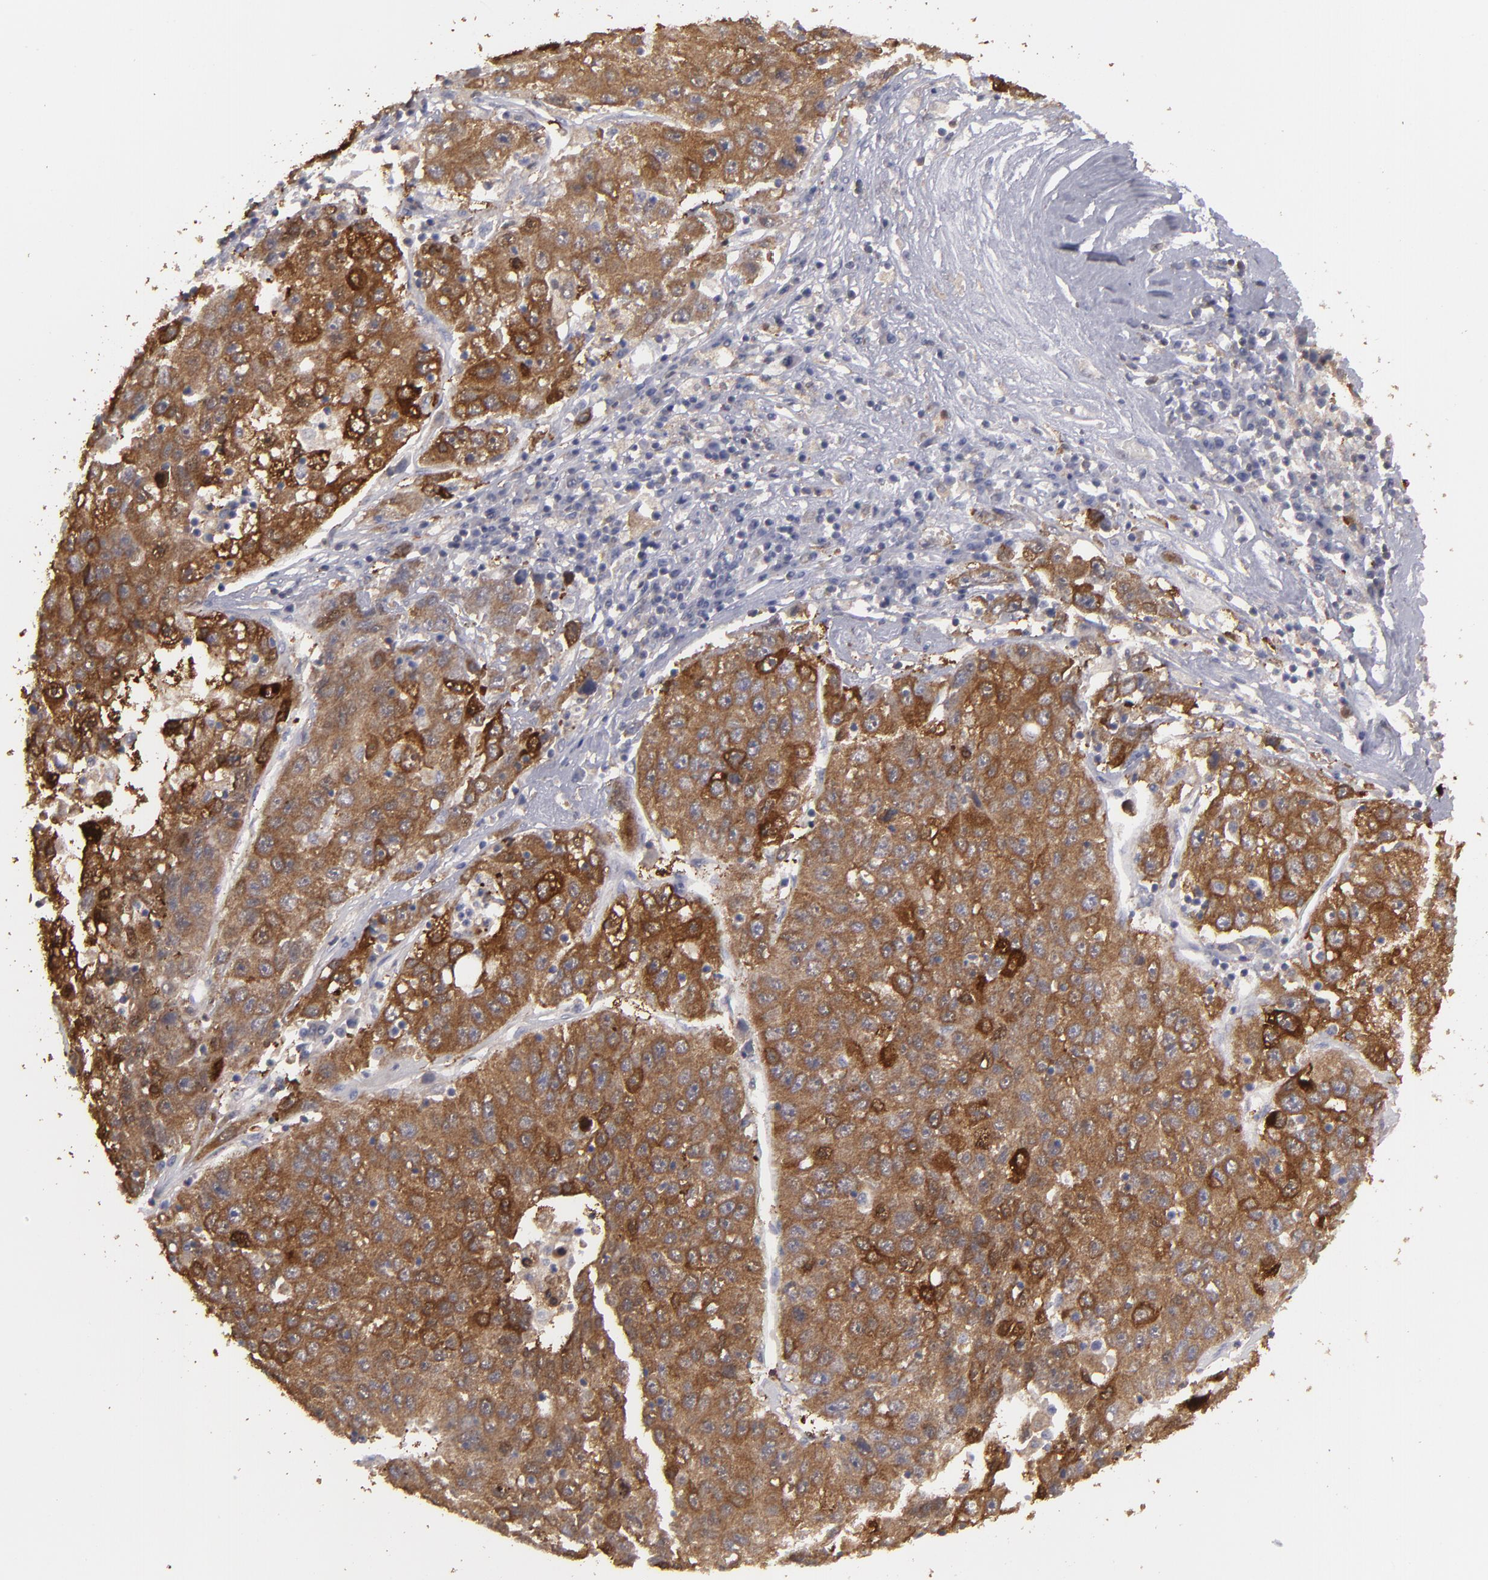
{"staining": {"intensity": "strong", "quantity": ">75%", "location": "cytoplasmic/membranous"}, "tissue": "liver cancer", "cell_type": "Tumor cells", "image_type": "cancer", "snomed": [{"axis": "morphology", "description": "Carcinoma, Hepatocellular, NOS"}, {"axis": "topography", "description": "Liver"}], "caption": "Protein staining reveals strong cytoplasmic/membranous expression in about >75% of tumor cells in liver hepatocellular carcinoma. (DAB (3,3'-diaminobenzidine) IHC, brown staining for protein, blue staining for nuclei).", "gene": "SEMA3G", "patient": {"sex": "male", "age": 49}}